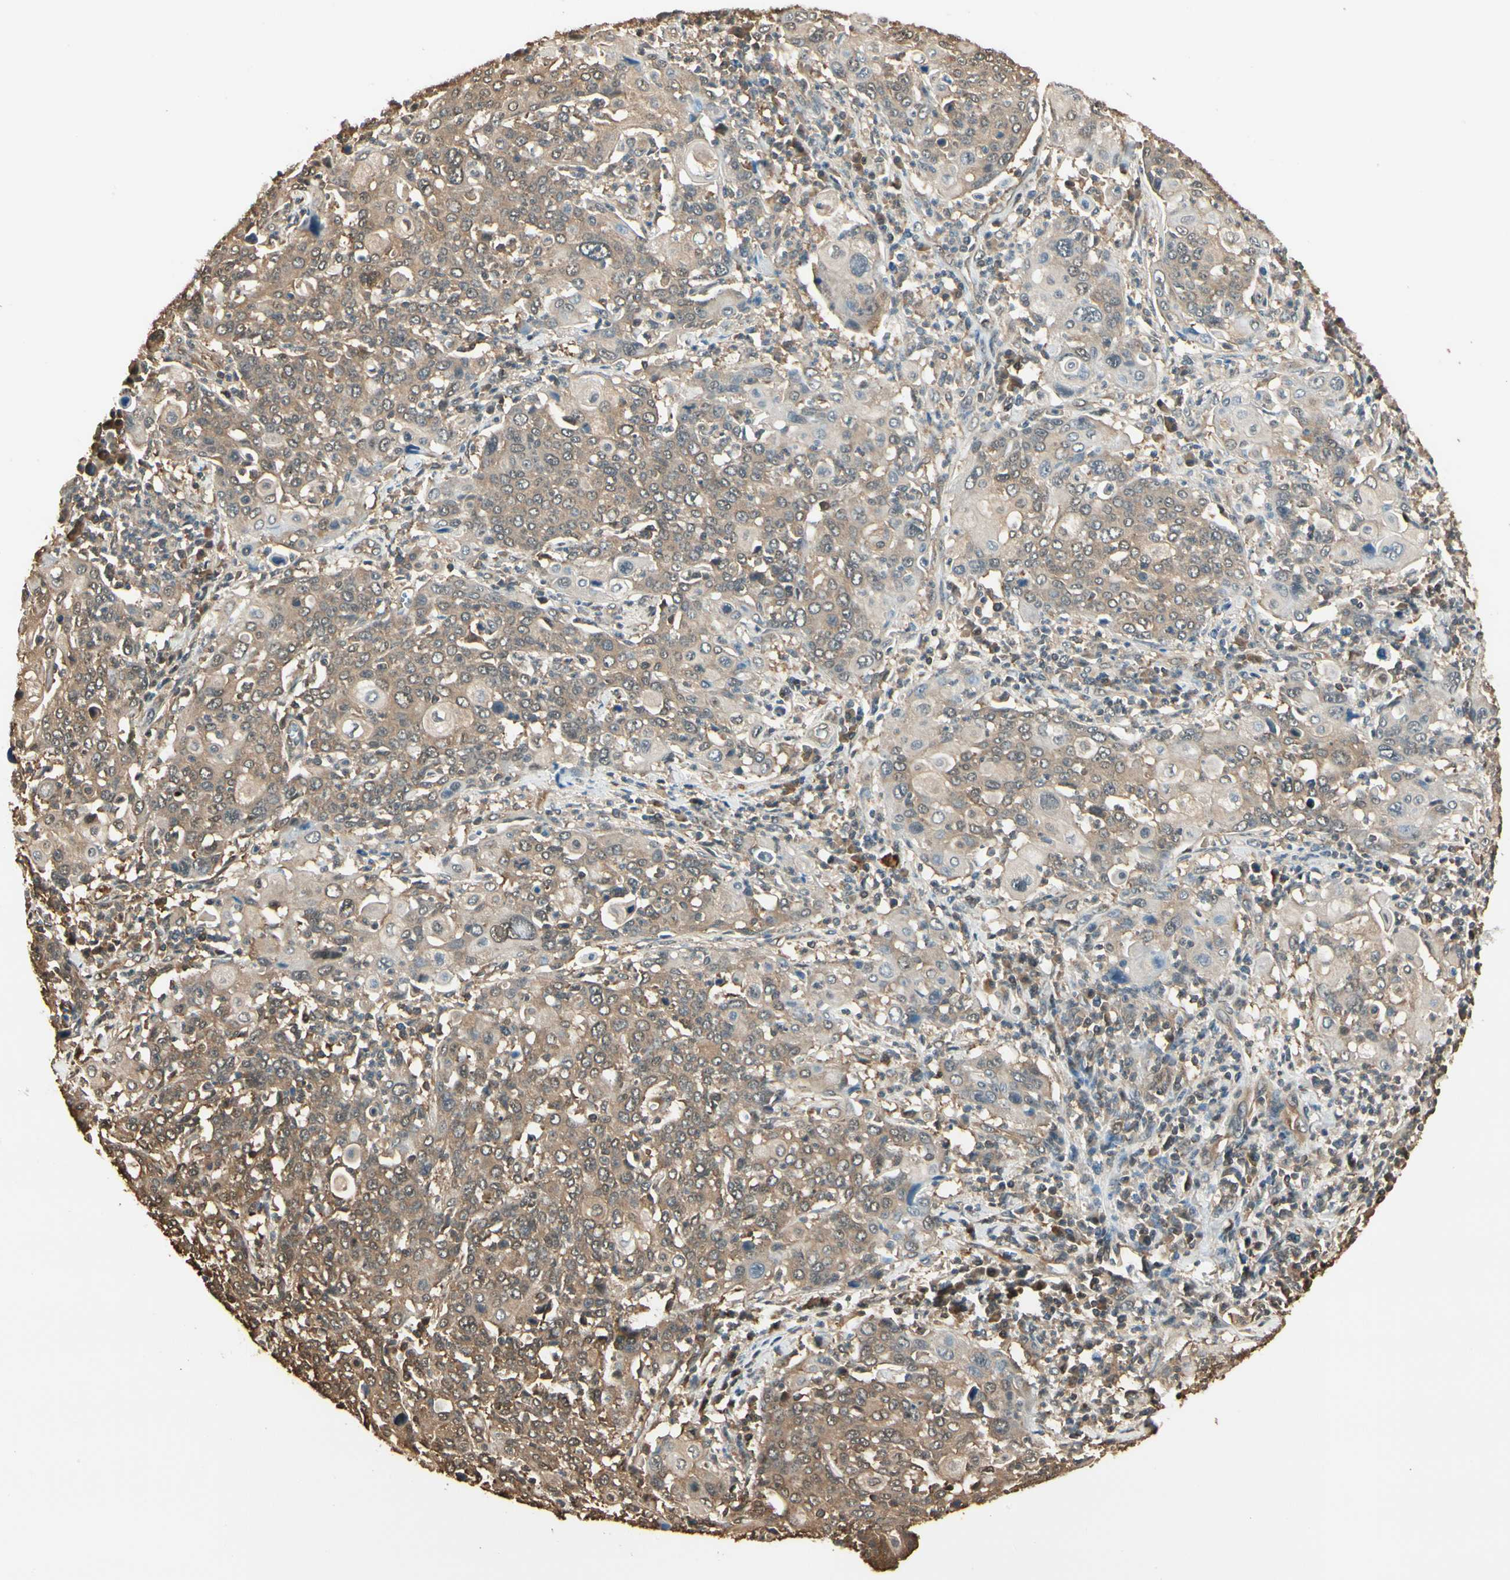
{"staining": {"intensity": "moderate", "quantity": "25%-75%", "location": "cytoplasmic/membranous"}, "tissue": "cervical cancer", "cell_type": "Tumor cells", "image_type": "cancer", "snomed": [{"axis": "morphology", "description": "Squamous cell carcinoma, NOS"}, {"axis": "topography", "description": "Cervix"}], "caption": "Cervical cancer (squamous cell carcinoma) was stained to show a protein in brown. There is medium levels of moderate cytoplasmic/membranous expression in approximately 25%-75% of tumor cells. Nuclei are stained in blue.", "gene": "YWHAE", "patient": {"sex": "female", "age": 40}}